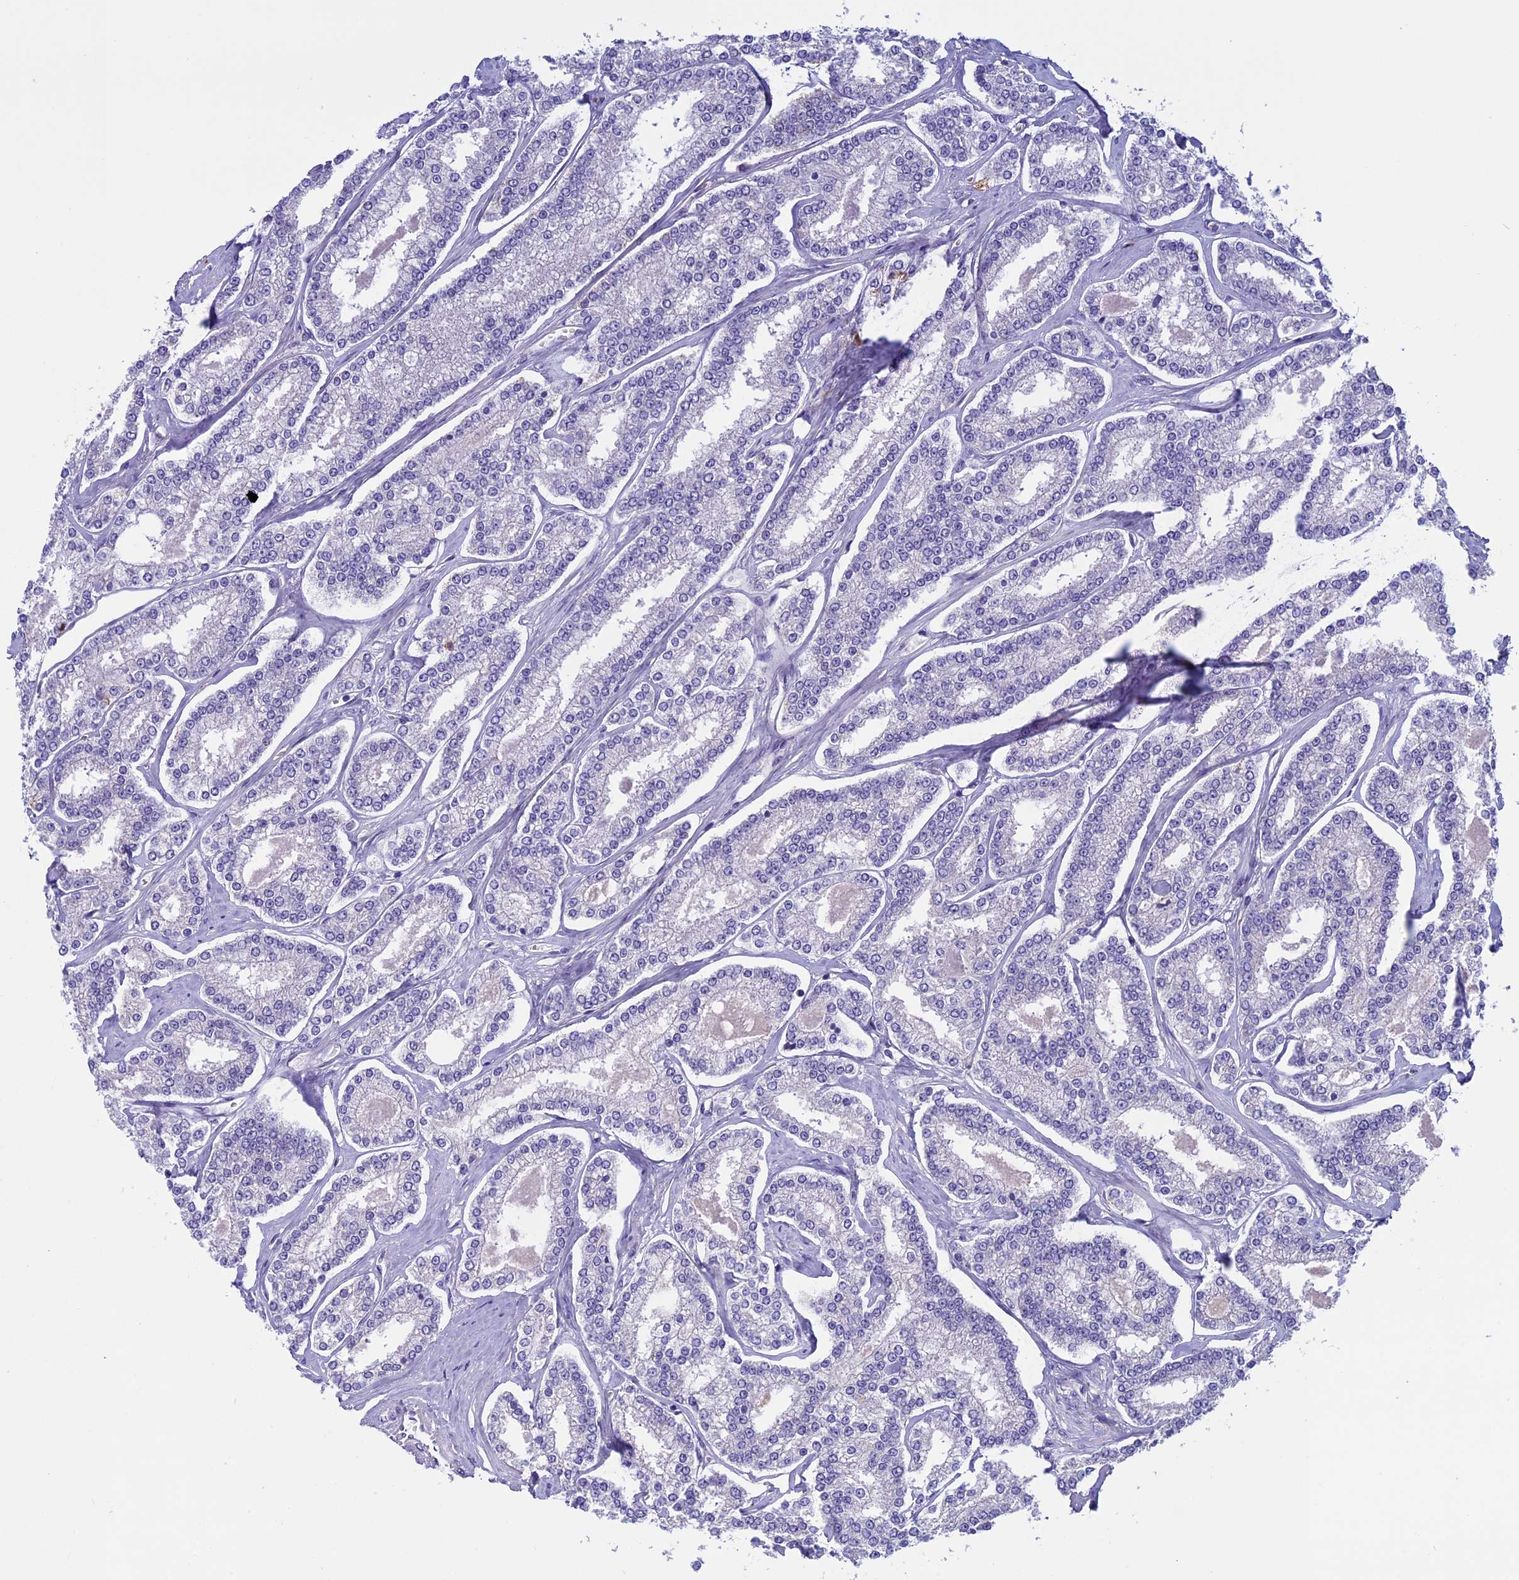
{"staining": {"intensity": "negative", "quantity": "none", "location": "none"}, "tissue": "prostate cancer", "cell_type": "Tumor cells", "image_type": "cancer", "snomed": [{"axis": "morphology", "description": "Normal tissue, NOS"}, {"axis": "morphology", "description": "Adenocarcinoma, High grade"}, {"axis": "topography", "description": "Prostate"}], "caption": "High power microscopy micrograph of an IHC micrograph of high-grade adenocarcinoma (prostate), revealing no significant expression in tumor cells. (Stains: DAB IHC with hematoxylin counter stain, Microscopy: brightfield microscopy at high magnification).", "gene": "DCTN5", "patient": {"sex": "male", "age": 83}}